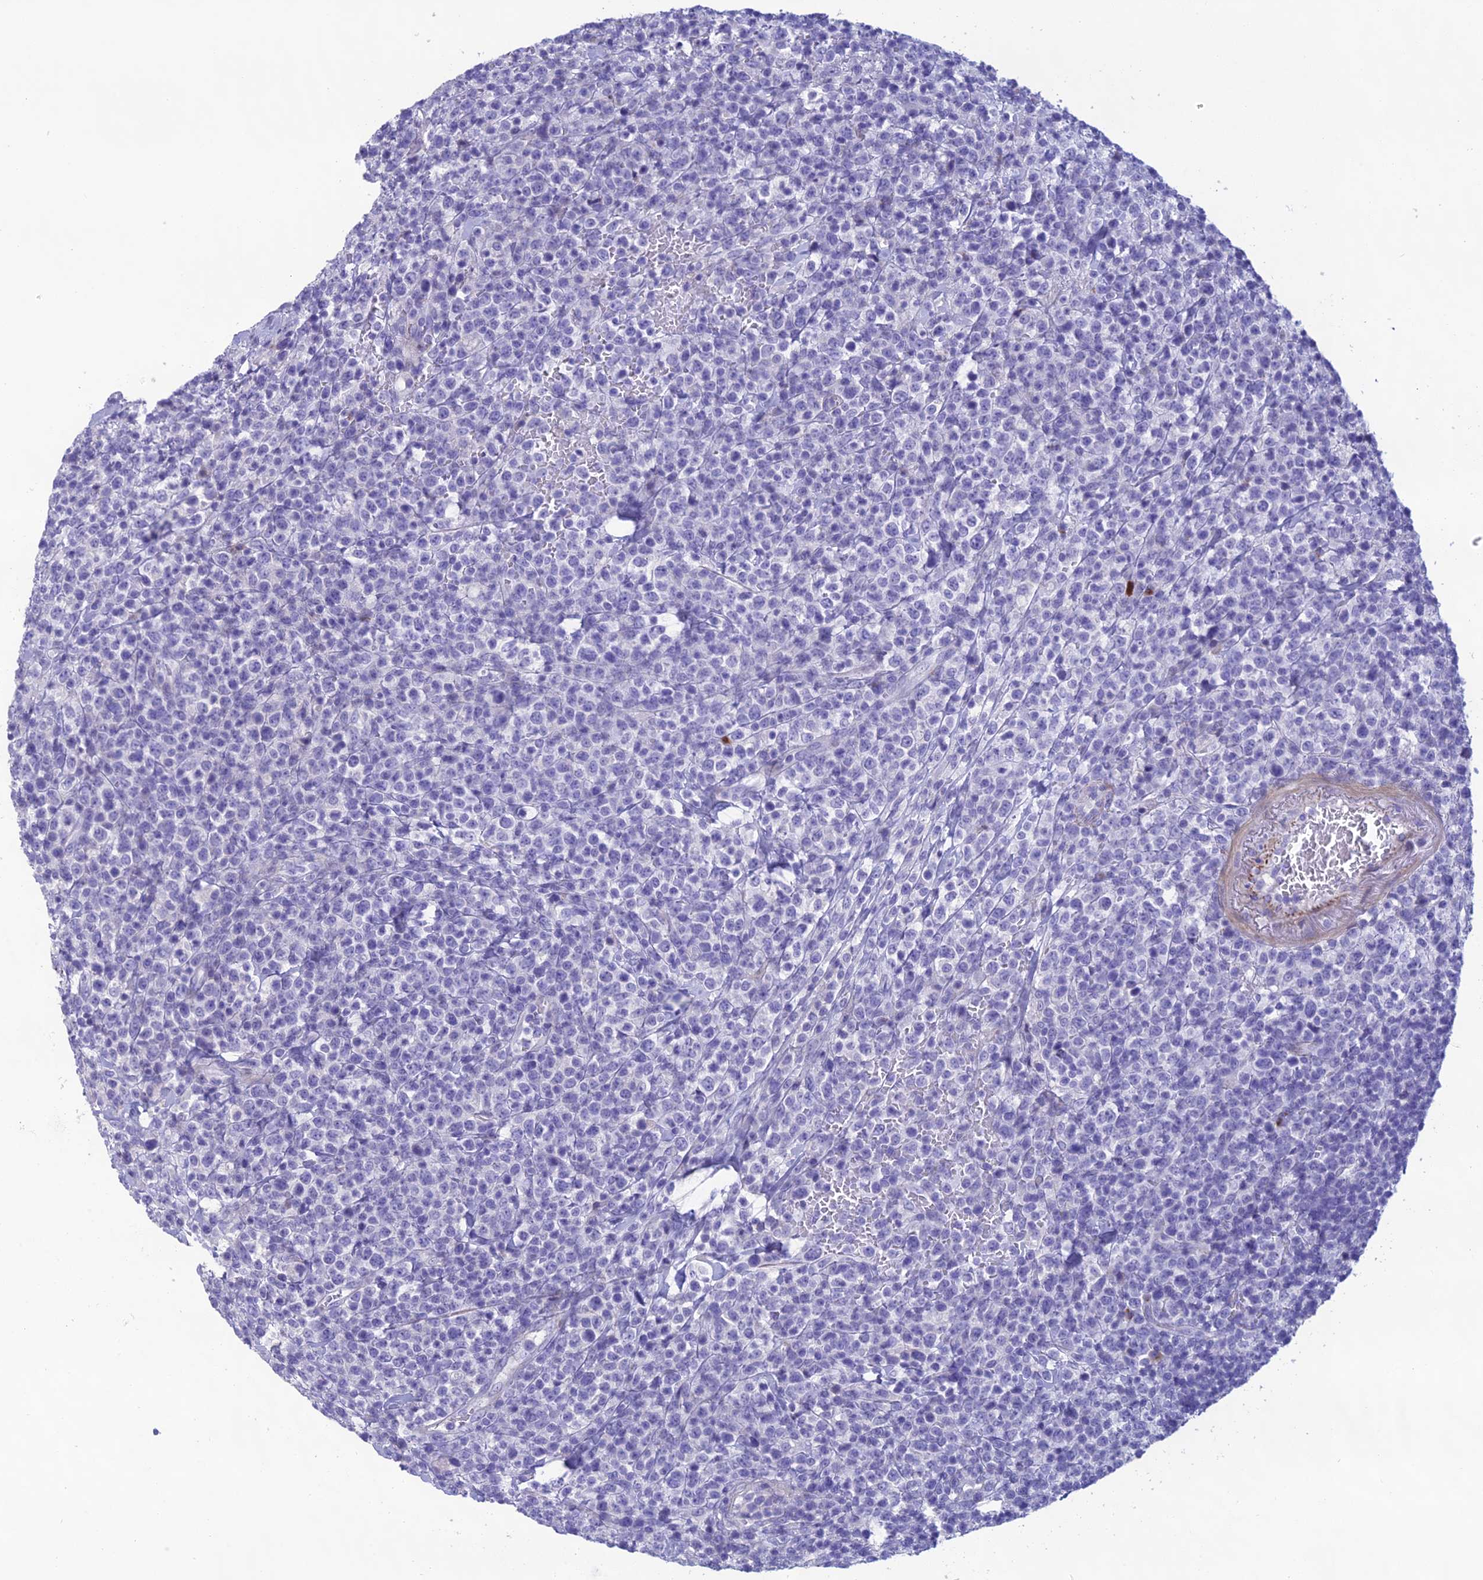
{"staining": {"intensity": "negative", "quantity": "none", "location": "none"}, "tissue": "lymphoma", "cell_type": "Tumor cells", "image_type": "cancer", "snomed": [{"axis": "morphology", "description": "Malignant lymphoma, non-Hodgkin's type, High grade"}, {"axis": "topography", "description": "Colon"}], "caption": "Lymphoma was stained to show a protein in brown. There is no significant positivity in tumor cells.", "gene": "OR56B1", "patient": {"sex": "female", "age": 53}}